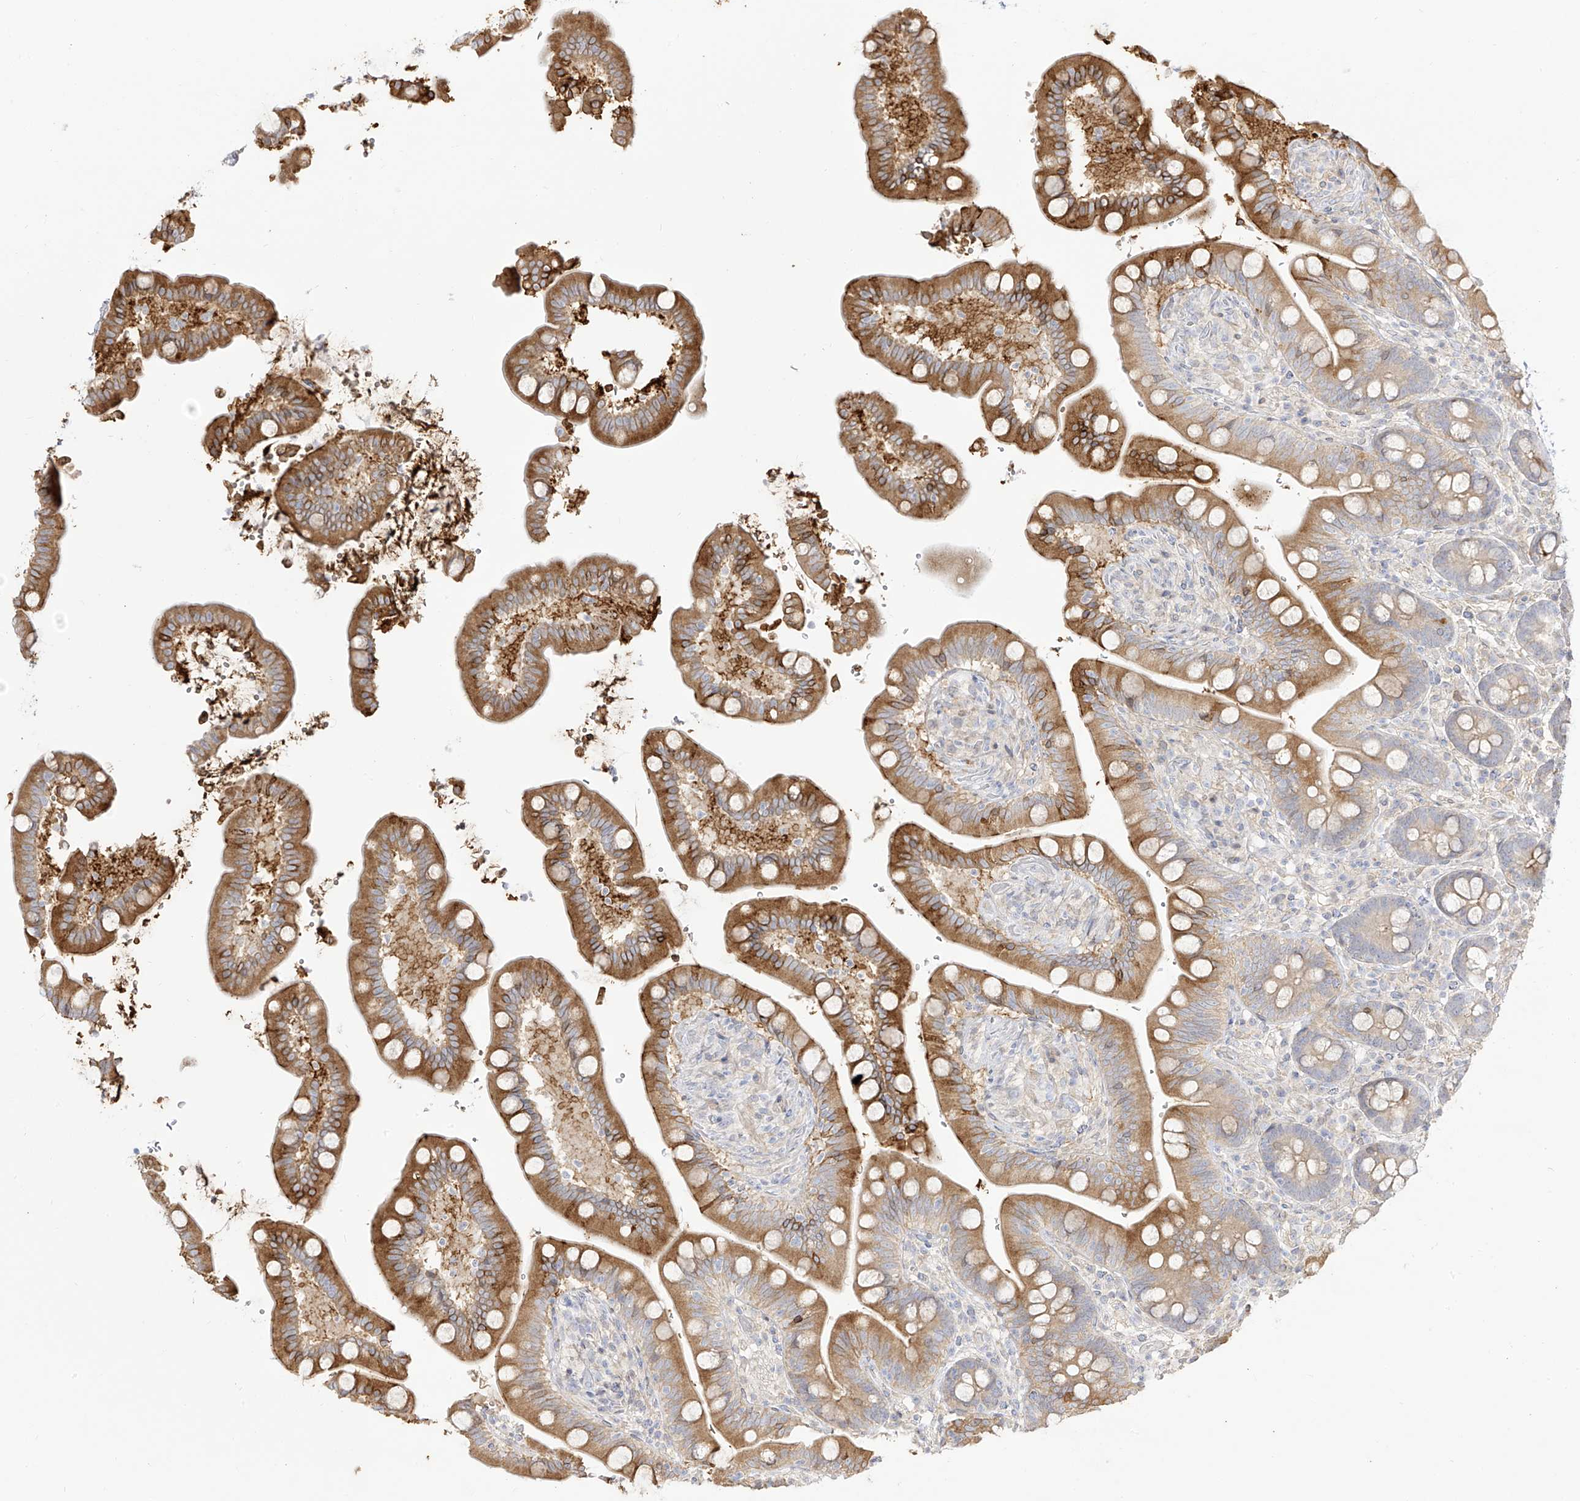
{"staining": {"intensity": "weak", "quantity": "25%-75%", "location": "cytoplasmic/membranous"}, "tissue": "colon", "cell_type": "Endothelial cells", "image_type": "normal", "snomed": [{"axis": "morphology", "description": "Normal tissue, NOS"}, {"axis": "topography", "description": "Smooth muscle"}, {"axis": "topography", "description": "Colon"}], "caption": "The micrograph shows staining of benign colon, revealing weak cytoplasmic/membranous protein positivity (brown color) within endothelial cells. (DAB IHC with brightfield microscopy, high magnification).", "gene": "ZGRF1", "patient": {"sex": "male", "age": 73}}